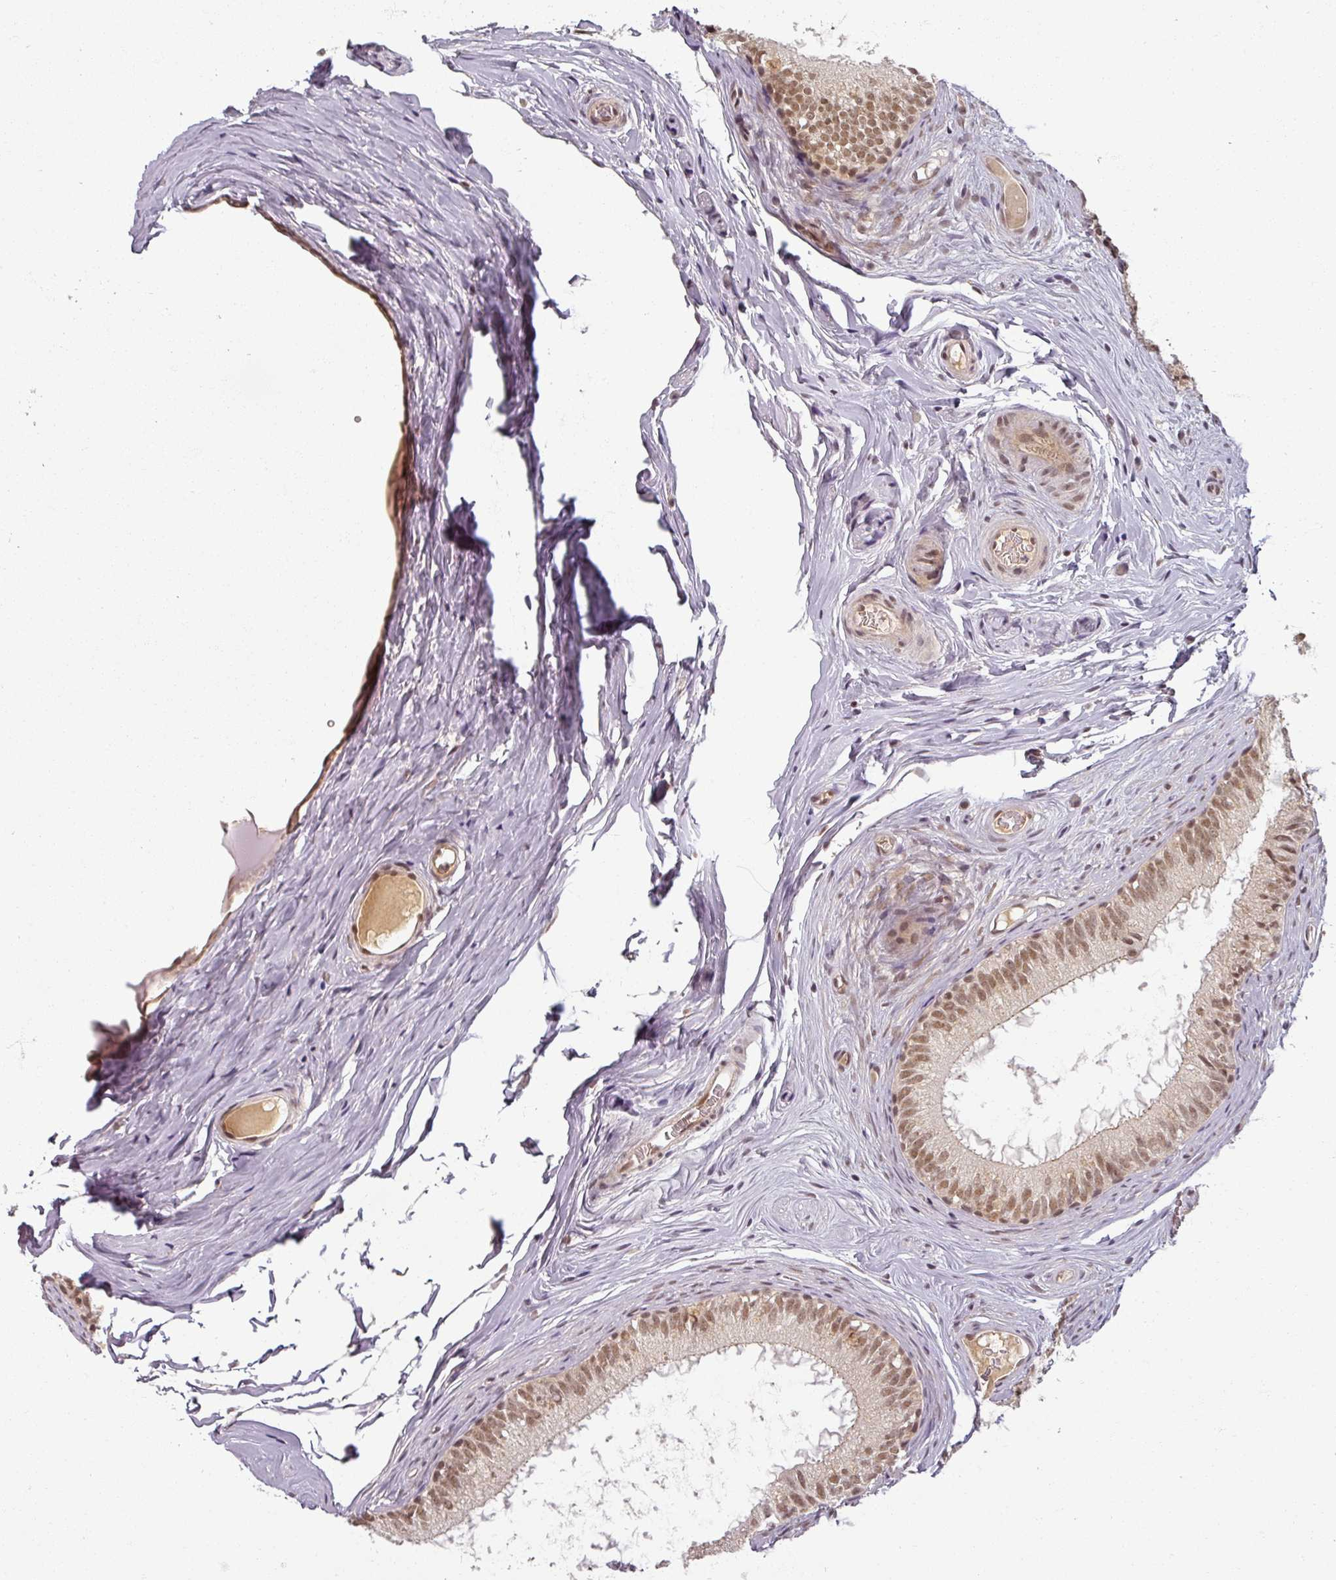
{"staining": {"intensity": "moderate", "quantity": ">75%", "location": "cytoplasmic/membranous,nuclear"}, "tissue": "epididymis", "cell_type": "Glandular cells", "image_type": "normal", "snomed": [{"axis": "morphology", "description": "Normal tissue, NOS"}, {"axis": "topography", "description": "Epididymis"}], "caption": "IHC micrograph of benign epididymis: human epididymis stained using immunohistochemistry shows medium levels of moderate protein expression localized specifically in the cytoplasmic/membranous,nuclear of glandular cells, appearing as a cytoplasmic/membranous,nuclear brown color.", "gene": "POLR2G", "patient": {"sex": "male", "age": 25}}